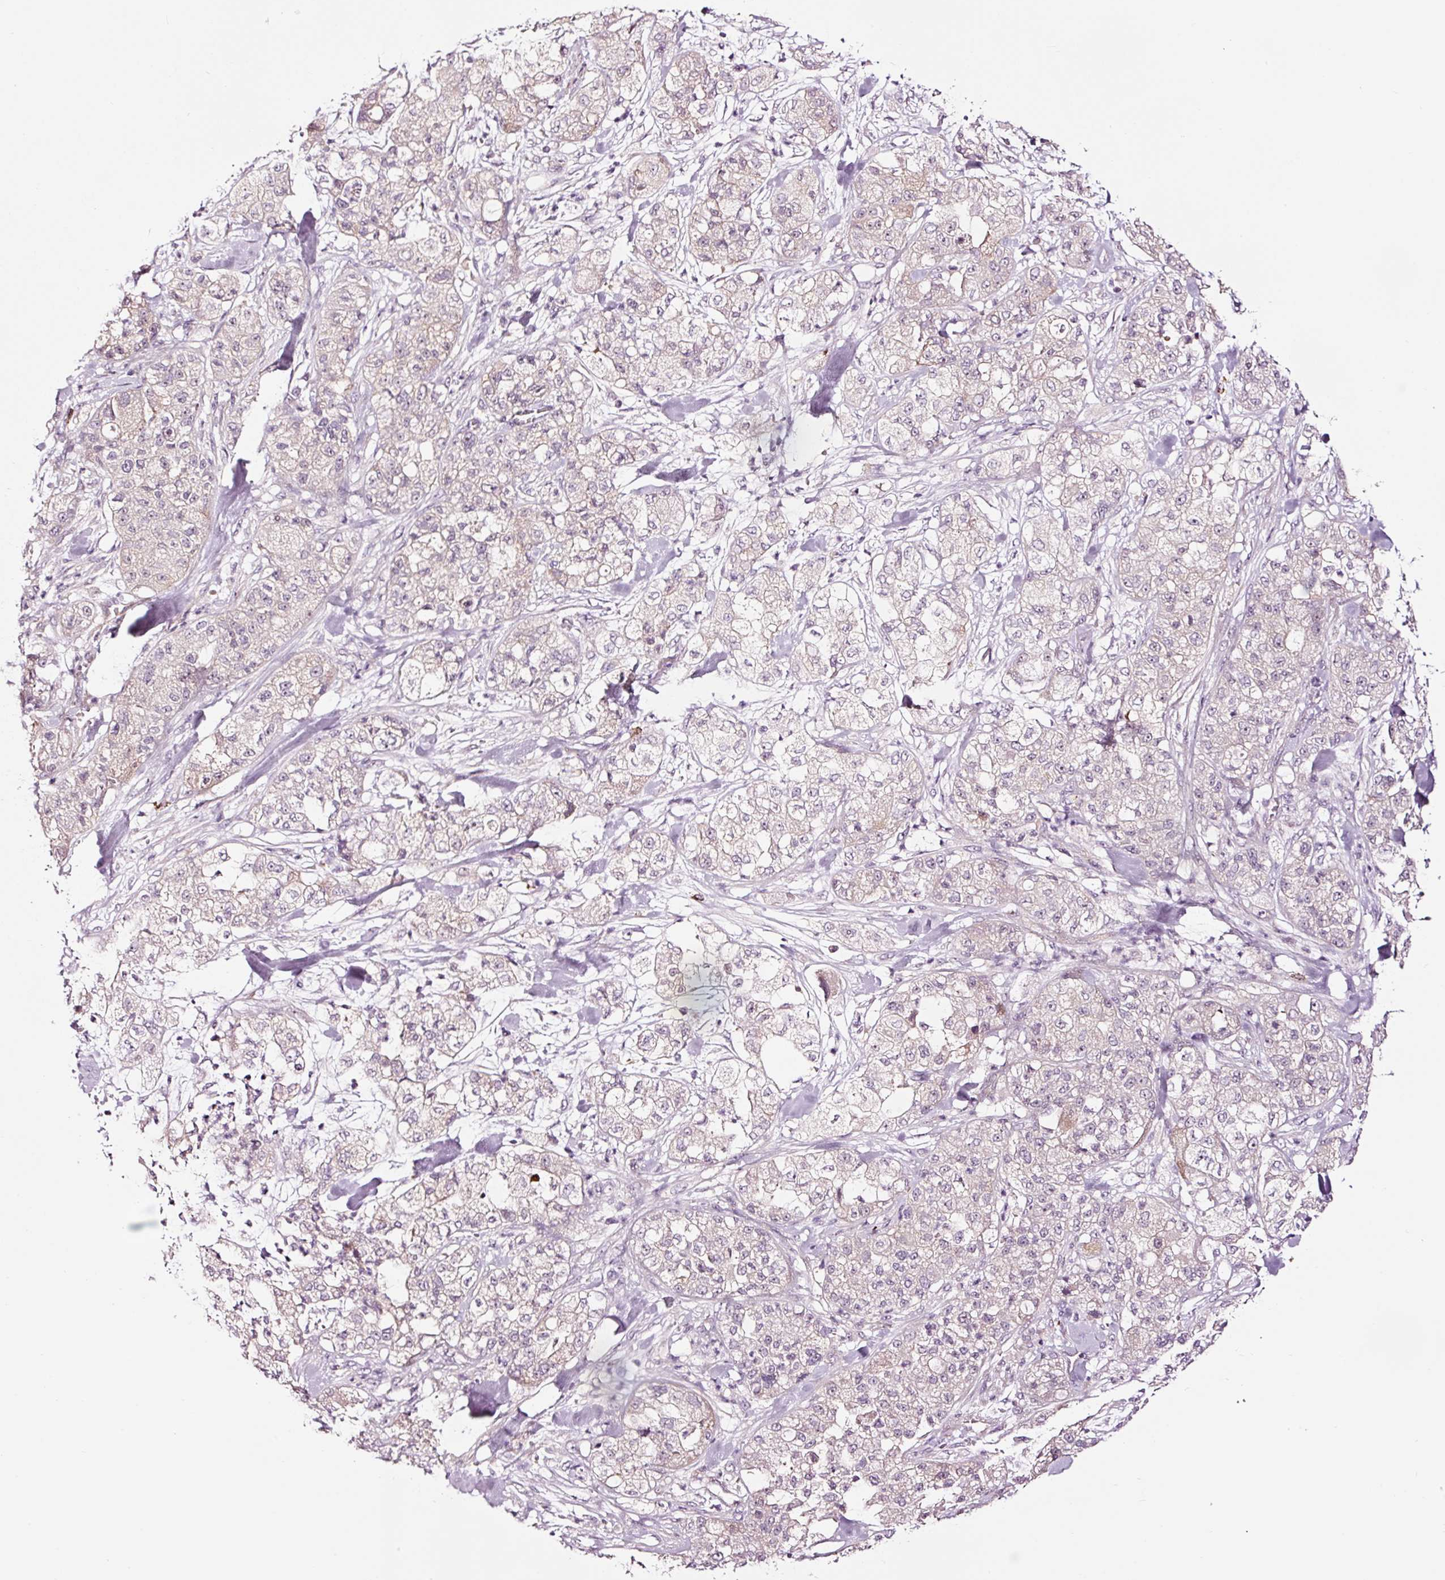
{"staining": {"intensity": "negative", "quantity": "none", "location": "none"}, "tissue": "pancreatic cancer", "cell_type": "Tumor cells", "image_type": "cancer", "snomed": [{"axis": "morphology", "description": "Adenocarcinoma, NOS"}, {"axis": "topography", "description": "Pancreas"}], "caption": "Pancreatic adenocarcinoma stained for a protein using immunohistochemistry (IHC) demonstrates no expression tumor cells.", "gene": "UTP14A", "patient": {"sex": "female", "age": 78}}